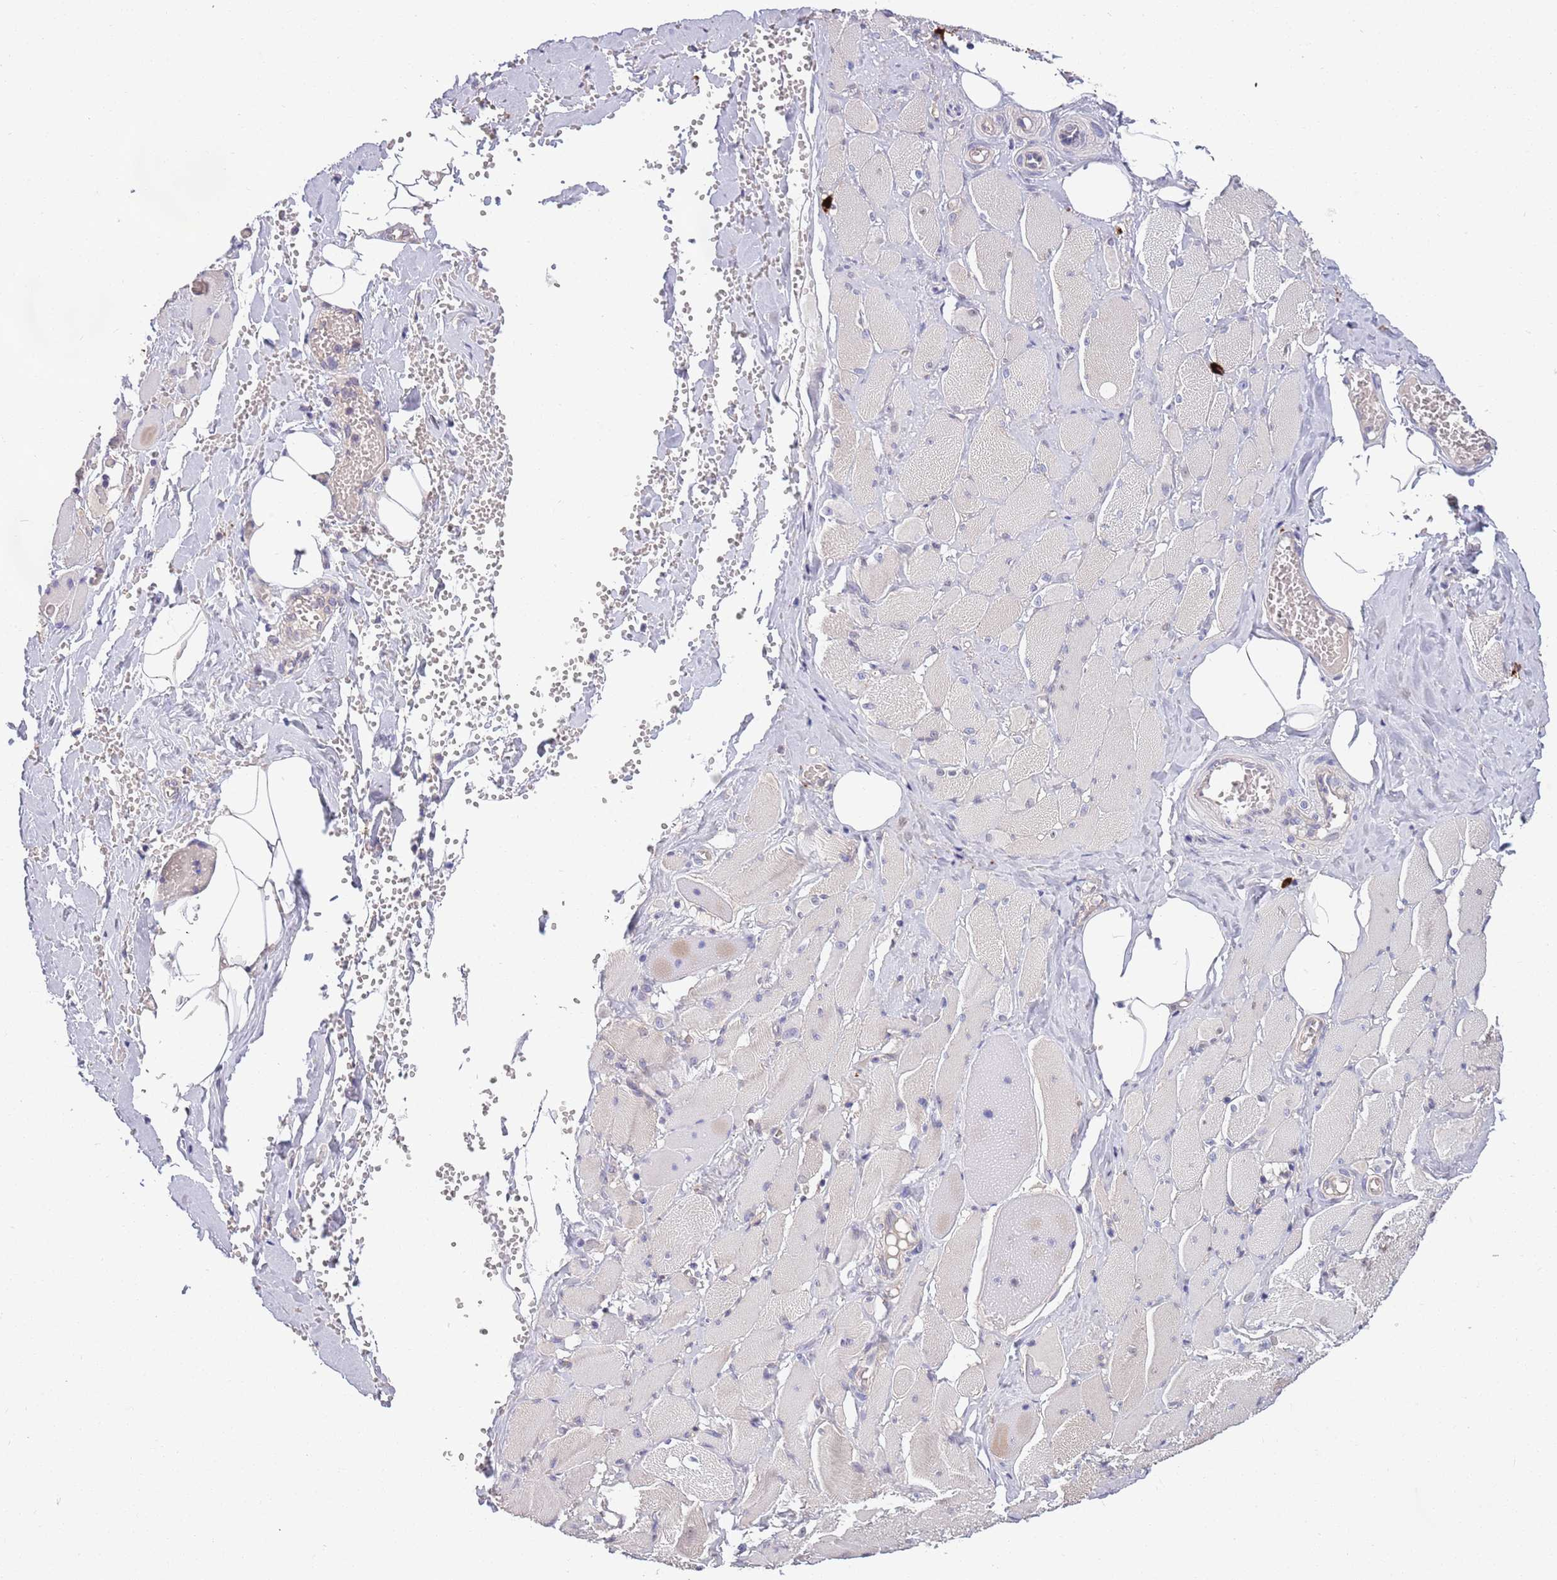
{"staining": {"intensity": "negative", "quantity": "none", "location": "none"}, "tissue": "skeletal muscle", "cell_type": "Myocytes", "image_type": "normal", "snomed": [{"axis": "morphology", "description": "Normal tissue, NOS"}, {"axis": "morphology", "description": "Basal cell carcinoma"}, {"axis": "topography", "description": "Skeletal muscle"}], "caption": "A high-resolution photomicrograph shows IHC staining of benign skeletal muscle, which displays no significant expression in myocytes. (Brightfield microscopy of DAB (3,3'-diaminobenzidine) immunohistochemistry (IHC) at high magnification).", "gene": "MARVELD2", "patient": {"sex": "female", "age": 64}}